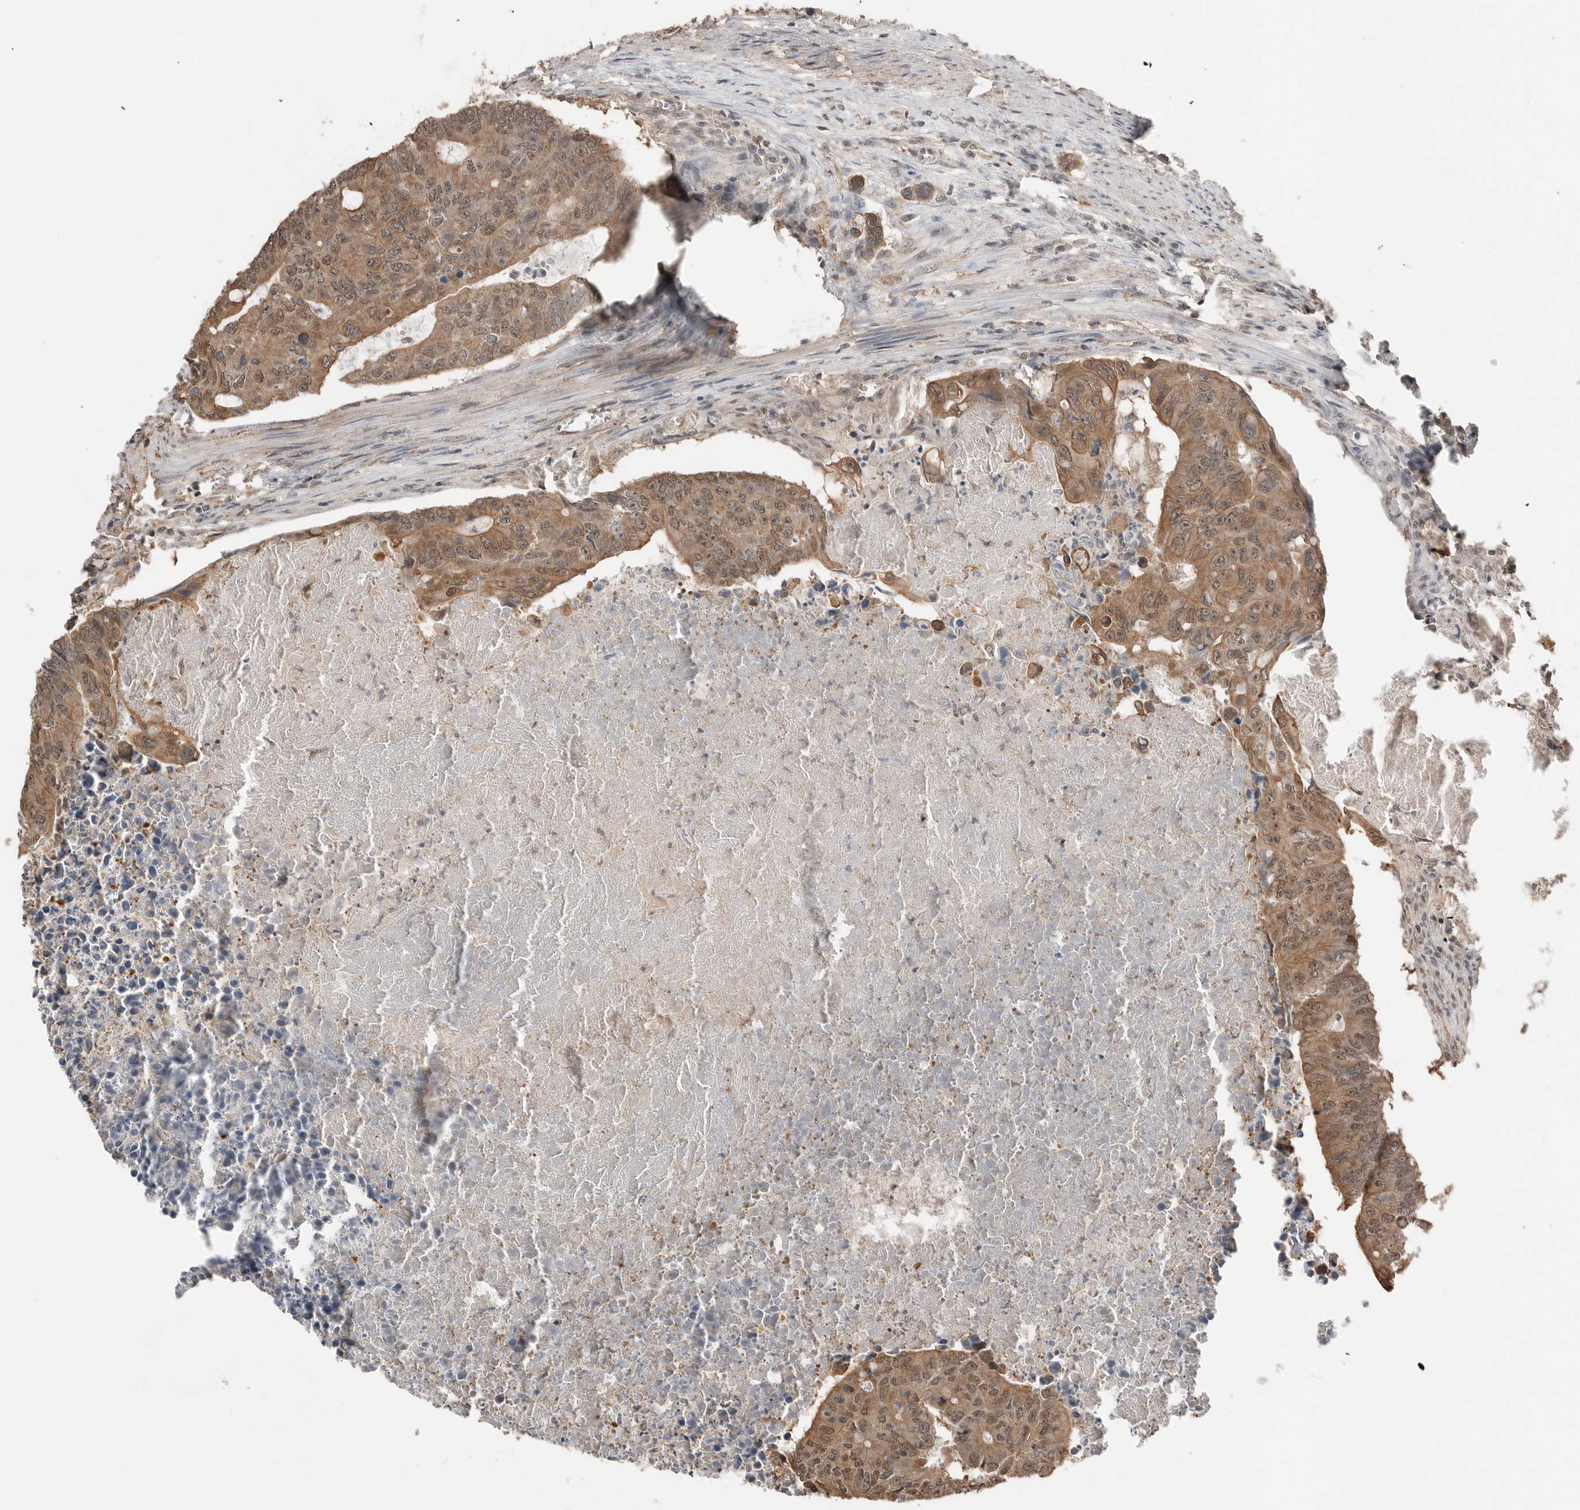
{"staining": {"intensity": "moderate", "quantity": ">75%", "location": "cytoplasmic/membranous,nuclear"}, "tissue": "colorectal cancer", "cell_type": "Tumor cells", "image_type": "cancer", "snomed": [{"axis": "morphology", "description": "Adenocarcinoma, NOS"}, {"axis": "topography", "description": "Colon"}], "caption": "A brown stain labels moderate cytoplasmic/membranous and nuclear staining of a protein in colorectal cancer tumor cells. (Stains: DAB (3,3'-diaminobenzidine) in brown, nuclei in blue, Microscopy: brightfield microscopy at high magnification).", "gene": "PEAK1", "patient": {"sex": "male", "age": 87}}